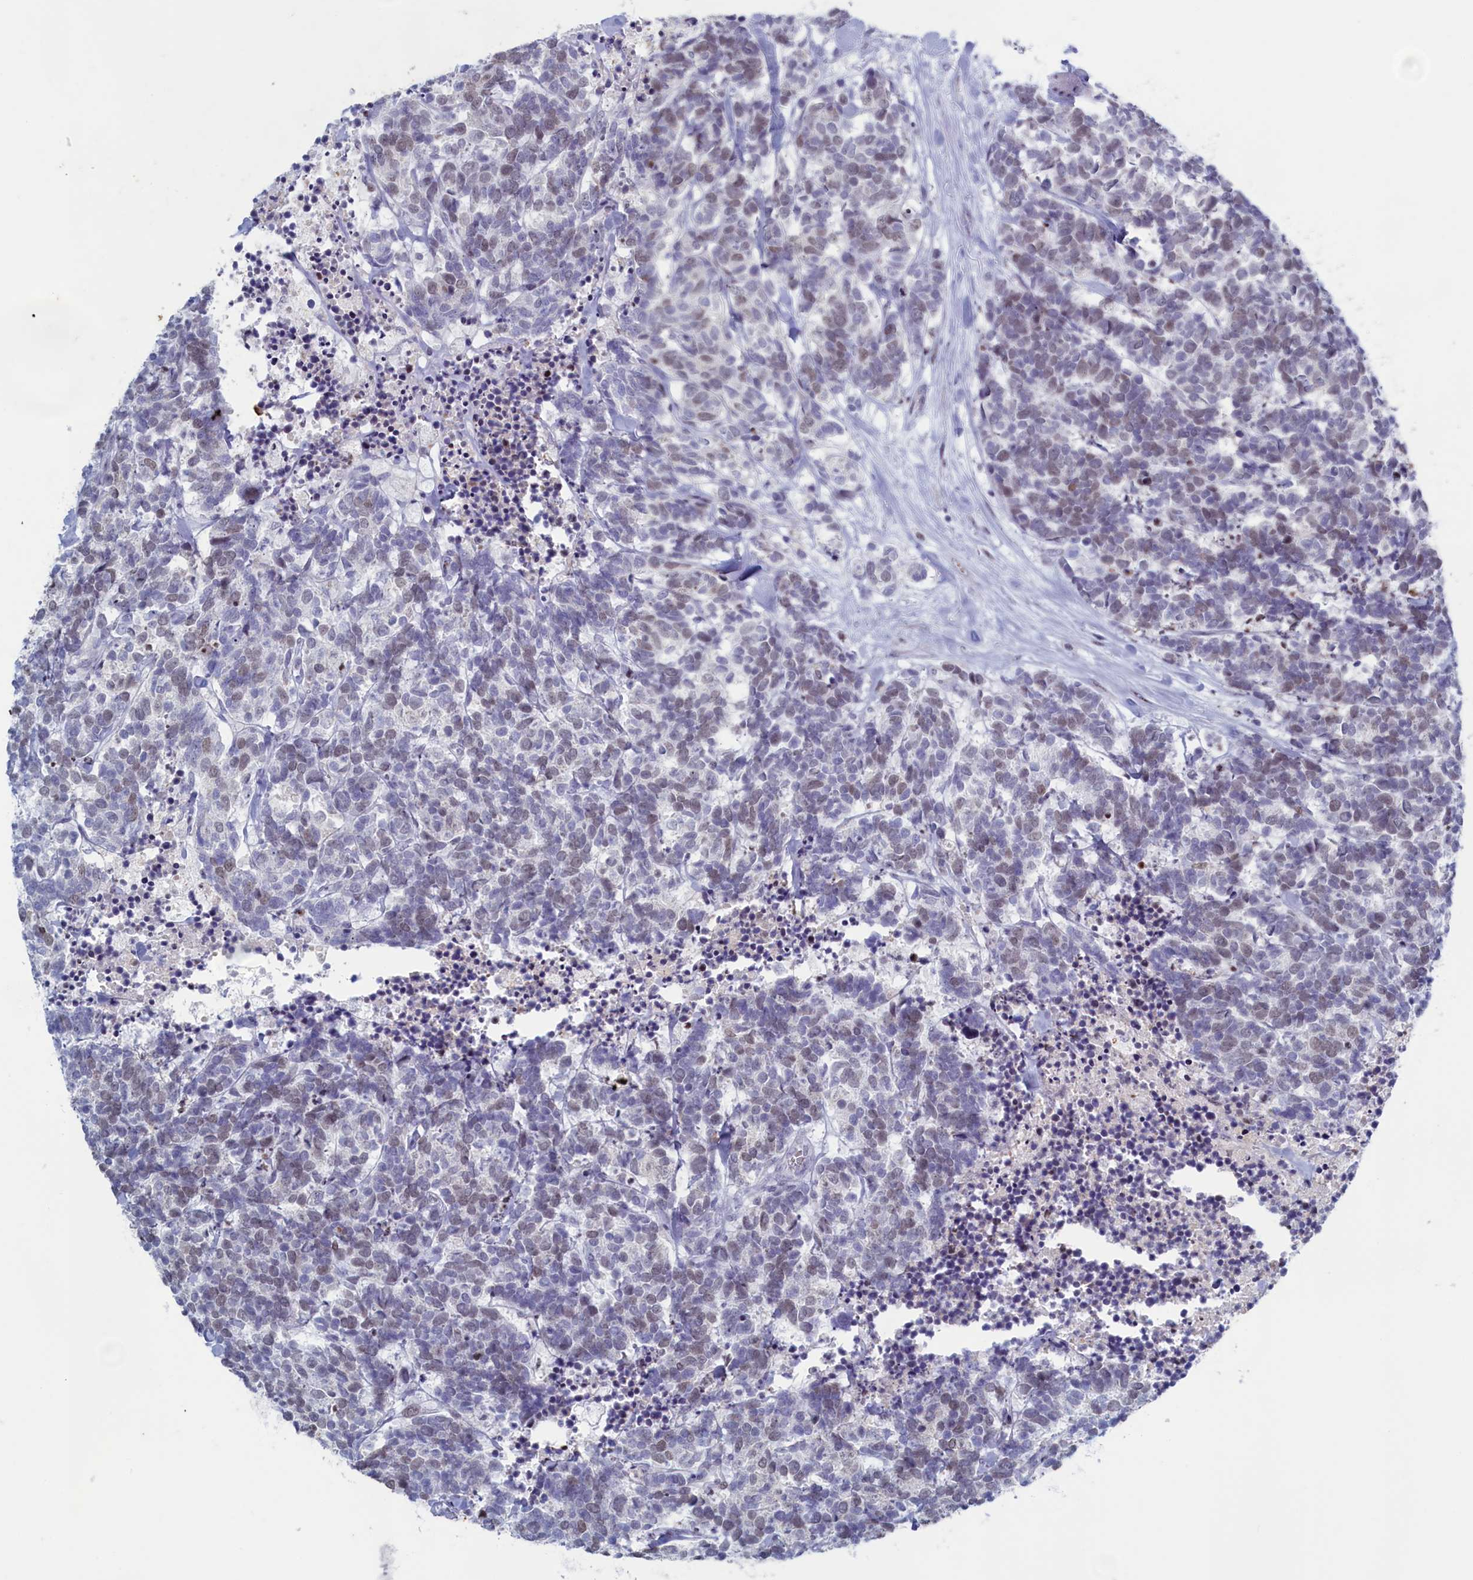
{"staining": {"intensity": "weak", "quantity": "25%-75%", "location": "nuclear"}, "tissue": "carcinoid", "cell_type": "Tumor cells", "image_type": "cancer", "snomed": [{"axis": "morphology", "description": "Carcinoma, NOS"}, {"axis": "morphology", "description": "Carcinoid, malignant, NOS"}, {"axis": "topography", "description": "Urinary bladder"}], "caption": "A brown stain highlights weak nuclear positivity of a protein in human malignant carcinoid tumor cells.", "gene": "WDR76", "patient": {"sex": "male", "age": 57}}